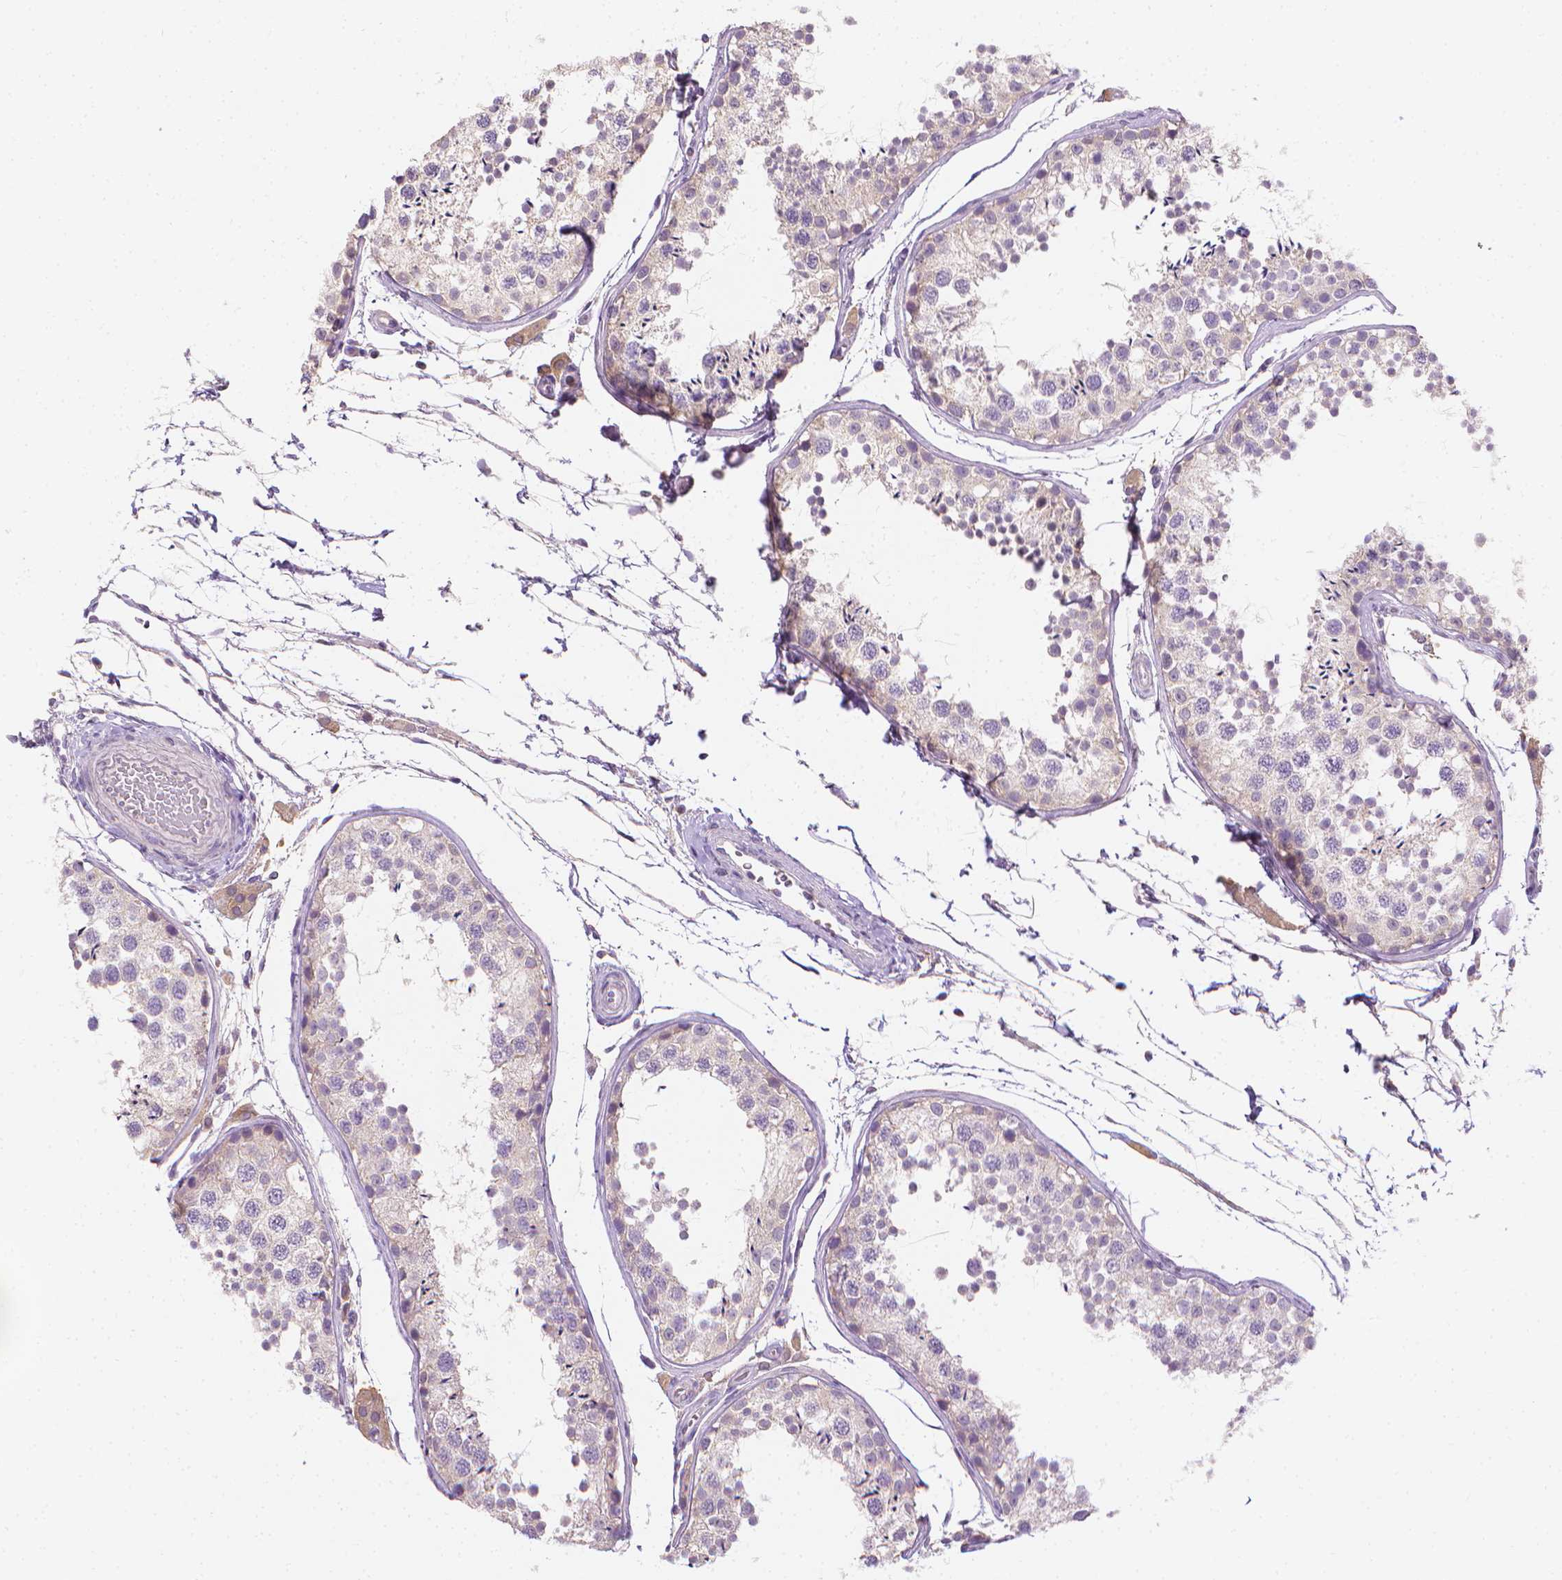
{"staining": {"intensity": "negative", "quantity": "none", "location": "none"}, "tissue": "testis", "cell_type": "Cells in seminiferous ducts", "image_type": "normal", "snomed": [{"axis": "morphology", "description": "Normal tissue, NOS"}, {"axis": "topography", "description": "Testis"}], "caption": "The image displays no staining of cells in seminiferous ducts in benign testis. (Immunohistochemistry (ihc), brightfield microscopy, high magnification).", "gene": "FASN", "patient": {"sex": "male", "age": 29}}